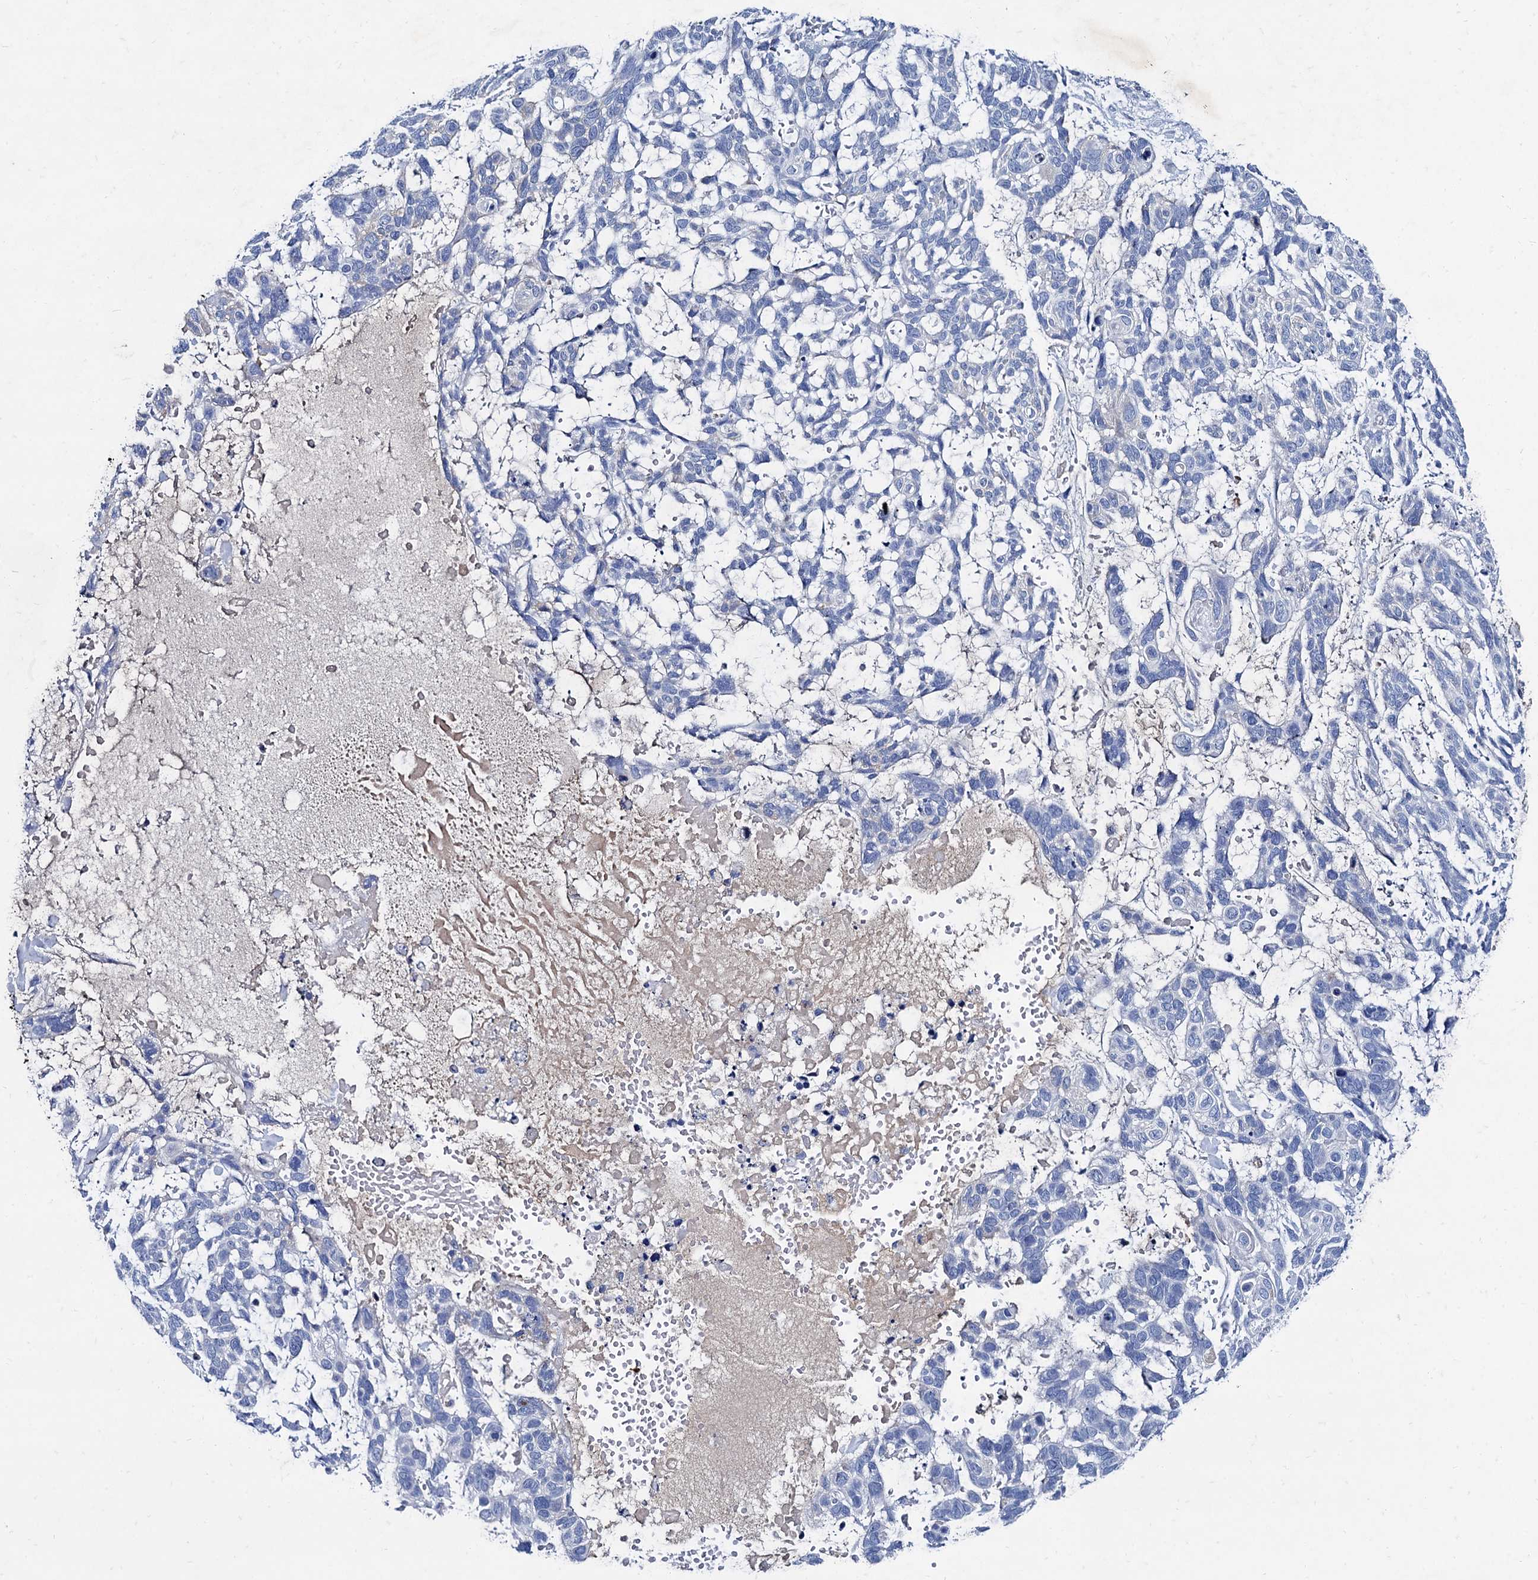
{"staining": {"intensity": "negative", "quantity": "none", "location": "none"}, "tissue": "skin cancer", "cell_type": "Tumor cells", "image_type": "cancer", "snomed": [{"axis": "morphology", "description": "Basal cell carcinoma"}, {"axis": "topography", "description": "Skin"}], "caption": "Immunohistochemical staining of skin cancer reveals no significant expression in tumor cells. (IHC, brightfield microscopy, high magnification).", "gene": "TMEM72", "patient": {"sex": "male", "age": 88}}